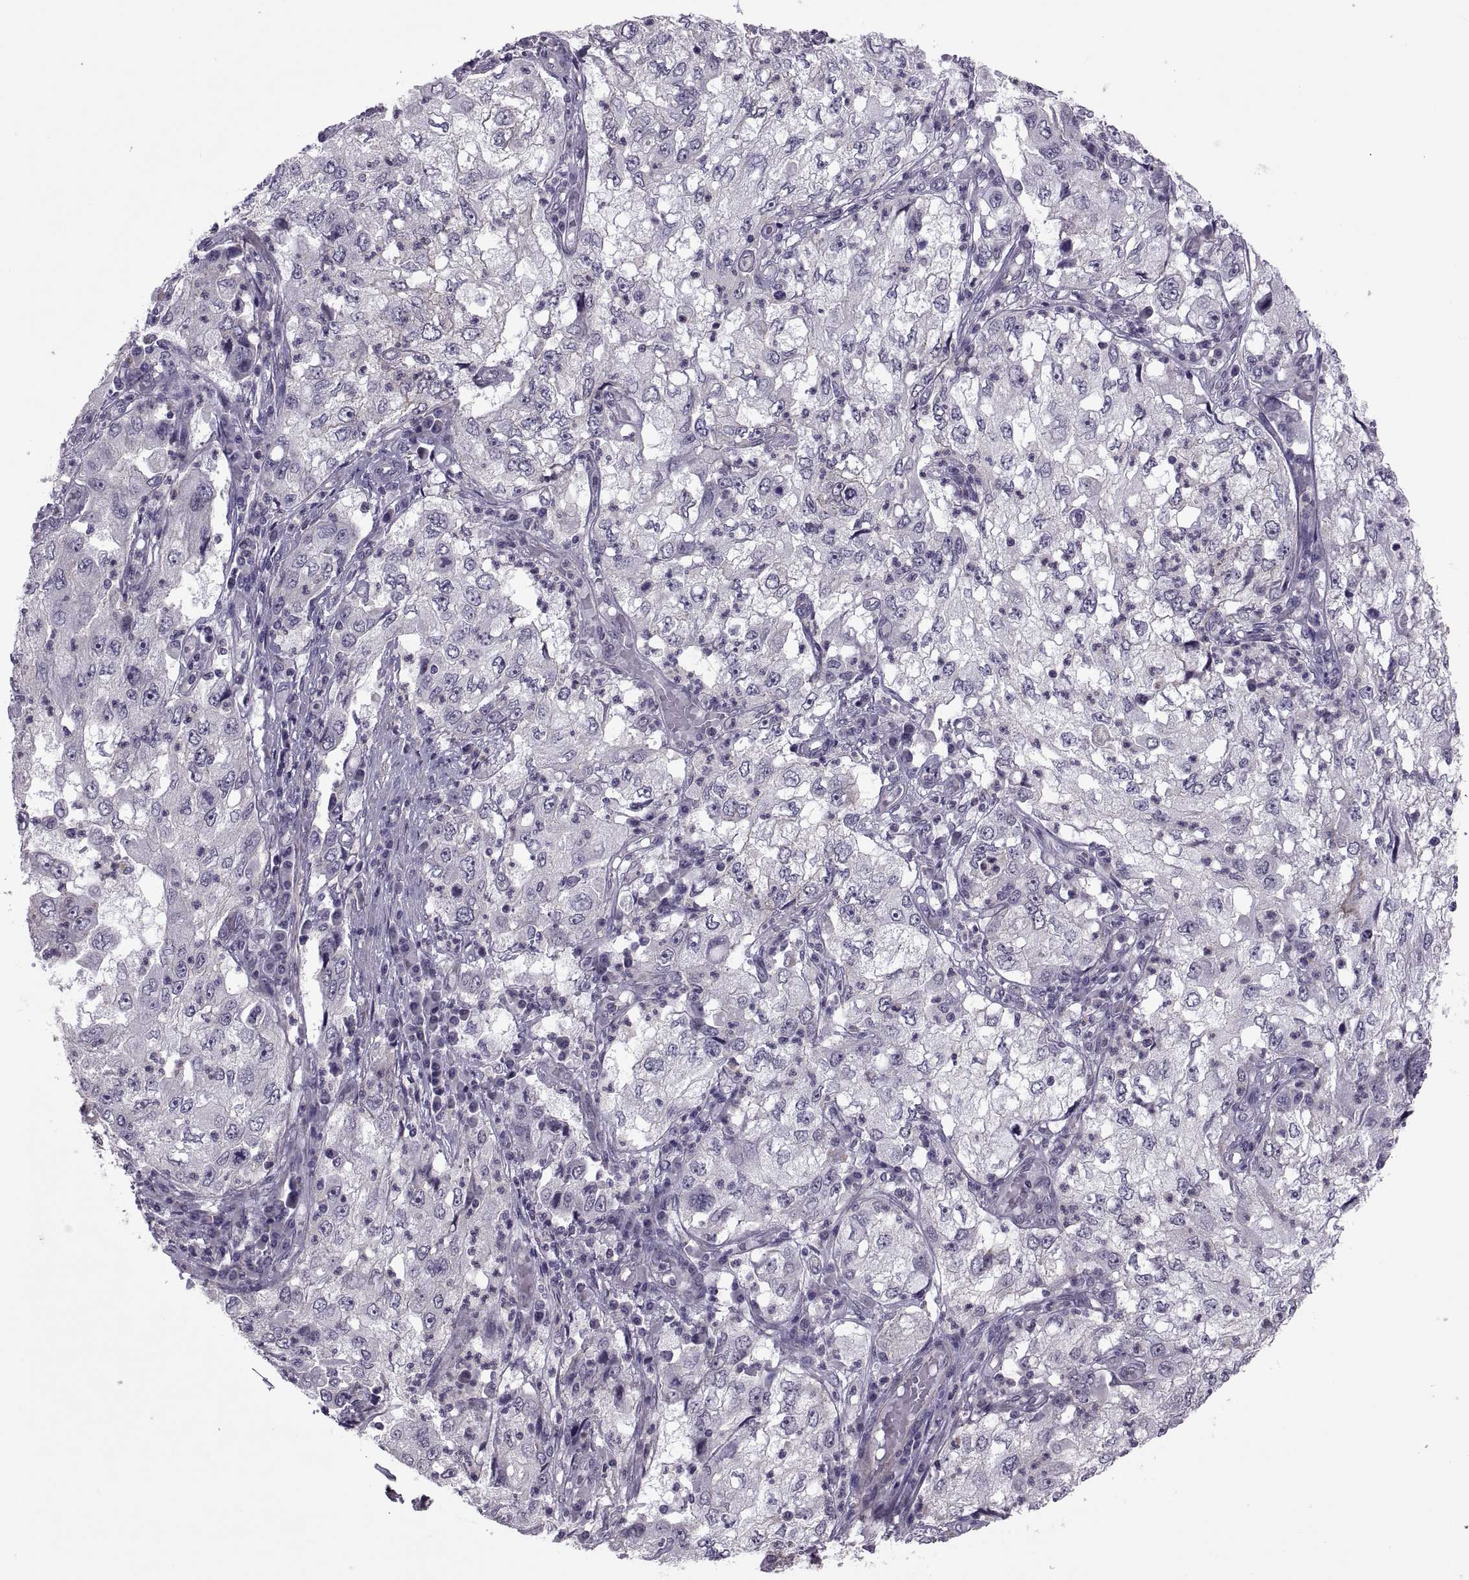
{"staining": {"intensity": "moderate", "quantity": "<25%", "location": "cytoplasmic/membranous"}, "tissue": "cervical cancer", "cell_type": "Tumor cells", "image_type": "cancer", "snomed": [{"axis": "morphology", "description": "Squamous cell carcinoma, NOS"}, {"axis": "topography", "description": "Cervix"}], "caption": "A low amount of moderate cytoplasmic/membranous staining is seen in about <25% of tumor cells in cervical squamous cell carcinoma tissue.", "gene": "ODF3", "patient": {"sex": "female", "age": 36}}